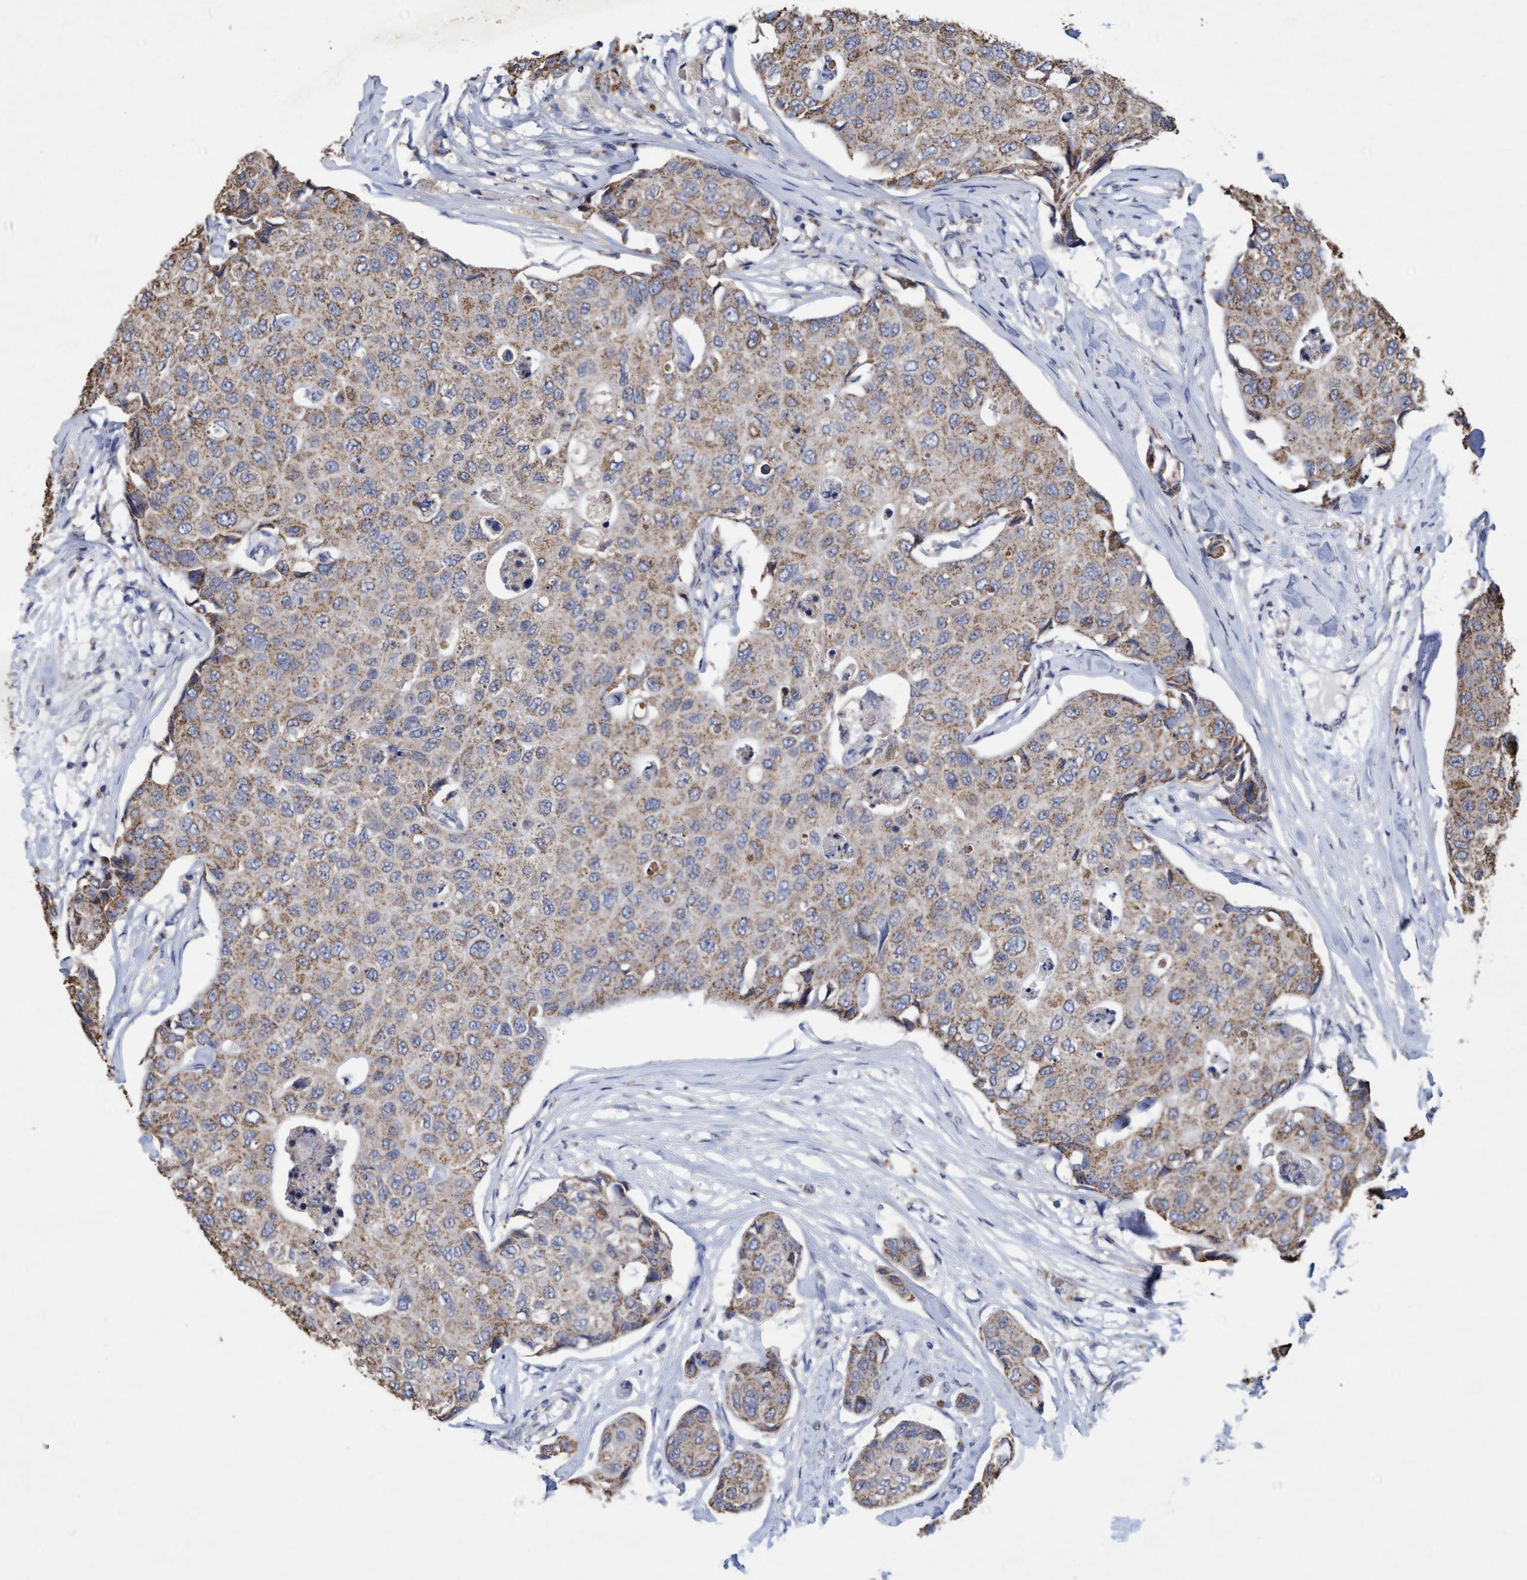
{"staining": {"intensity": "weak", "quantity": ">75%", "location": "cytoplasmic/membranous"}, "tissue": "breast cancer", "cell_type": "Tumor cells", "image_type": "cancer", "snomed": [{"axis": "morphology", "description": "Duct carcinoma"}, {"axis": "topography", "description": "Breast"}], "caption": "Immunohistochemistry photomicrograph of breast cancer (infiltrating ductal carcinoma) stained for a protein (brown), which exhibits low levels of weak cytoplasmic/membranous positivity in about >75% of tumor cells.", "gene": "VSIG8", "patient": {"sex": "female", "age": 80}}